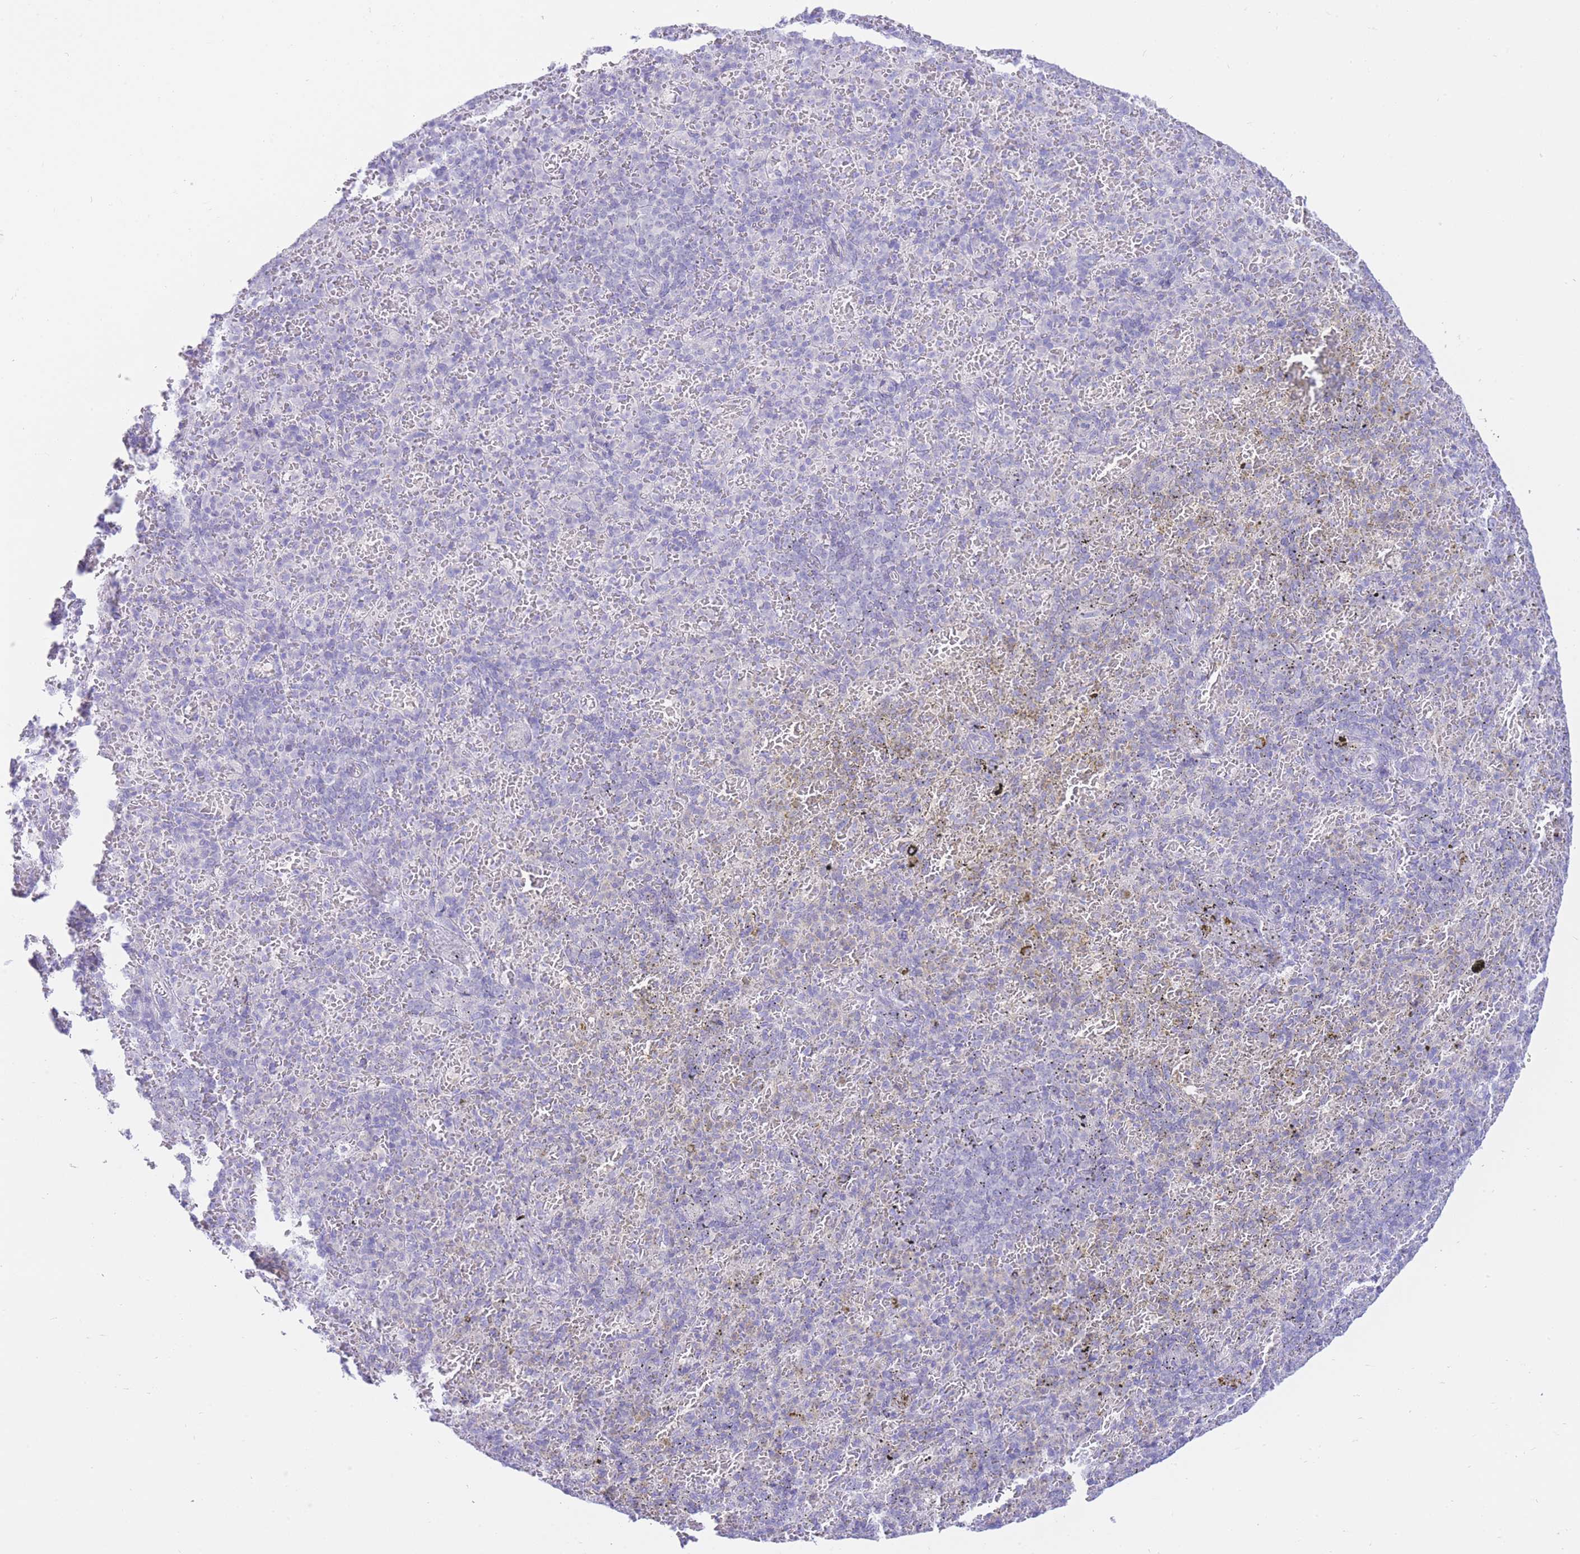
{"staining": {"intensity": "negative", "quantity": "none", "location": "none"}, "tissue": "spleen", "cell_type": "Cells in red pulp", "image_type": "normal", "snomed": [{"axis": "morphology", "description": "Normal tissue, NOS"}, {"axis": "topography", "description": "Spleen"}], "caption": "Photomicrograph shows no significant protein expression in cells in red pulp of benign spleen. (Brightfield microscopy of DAB IHC at high magnification).", "gene": "ZNF212", "patient": {"sex": "female", "age": 74}}